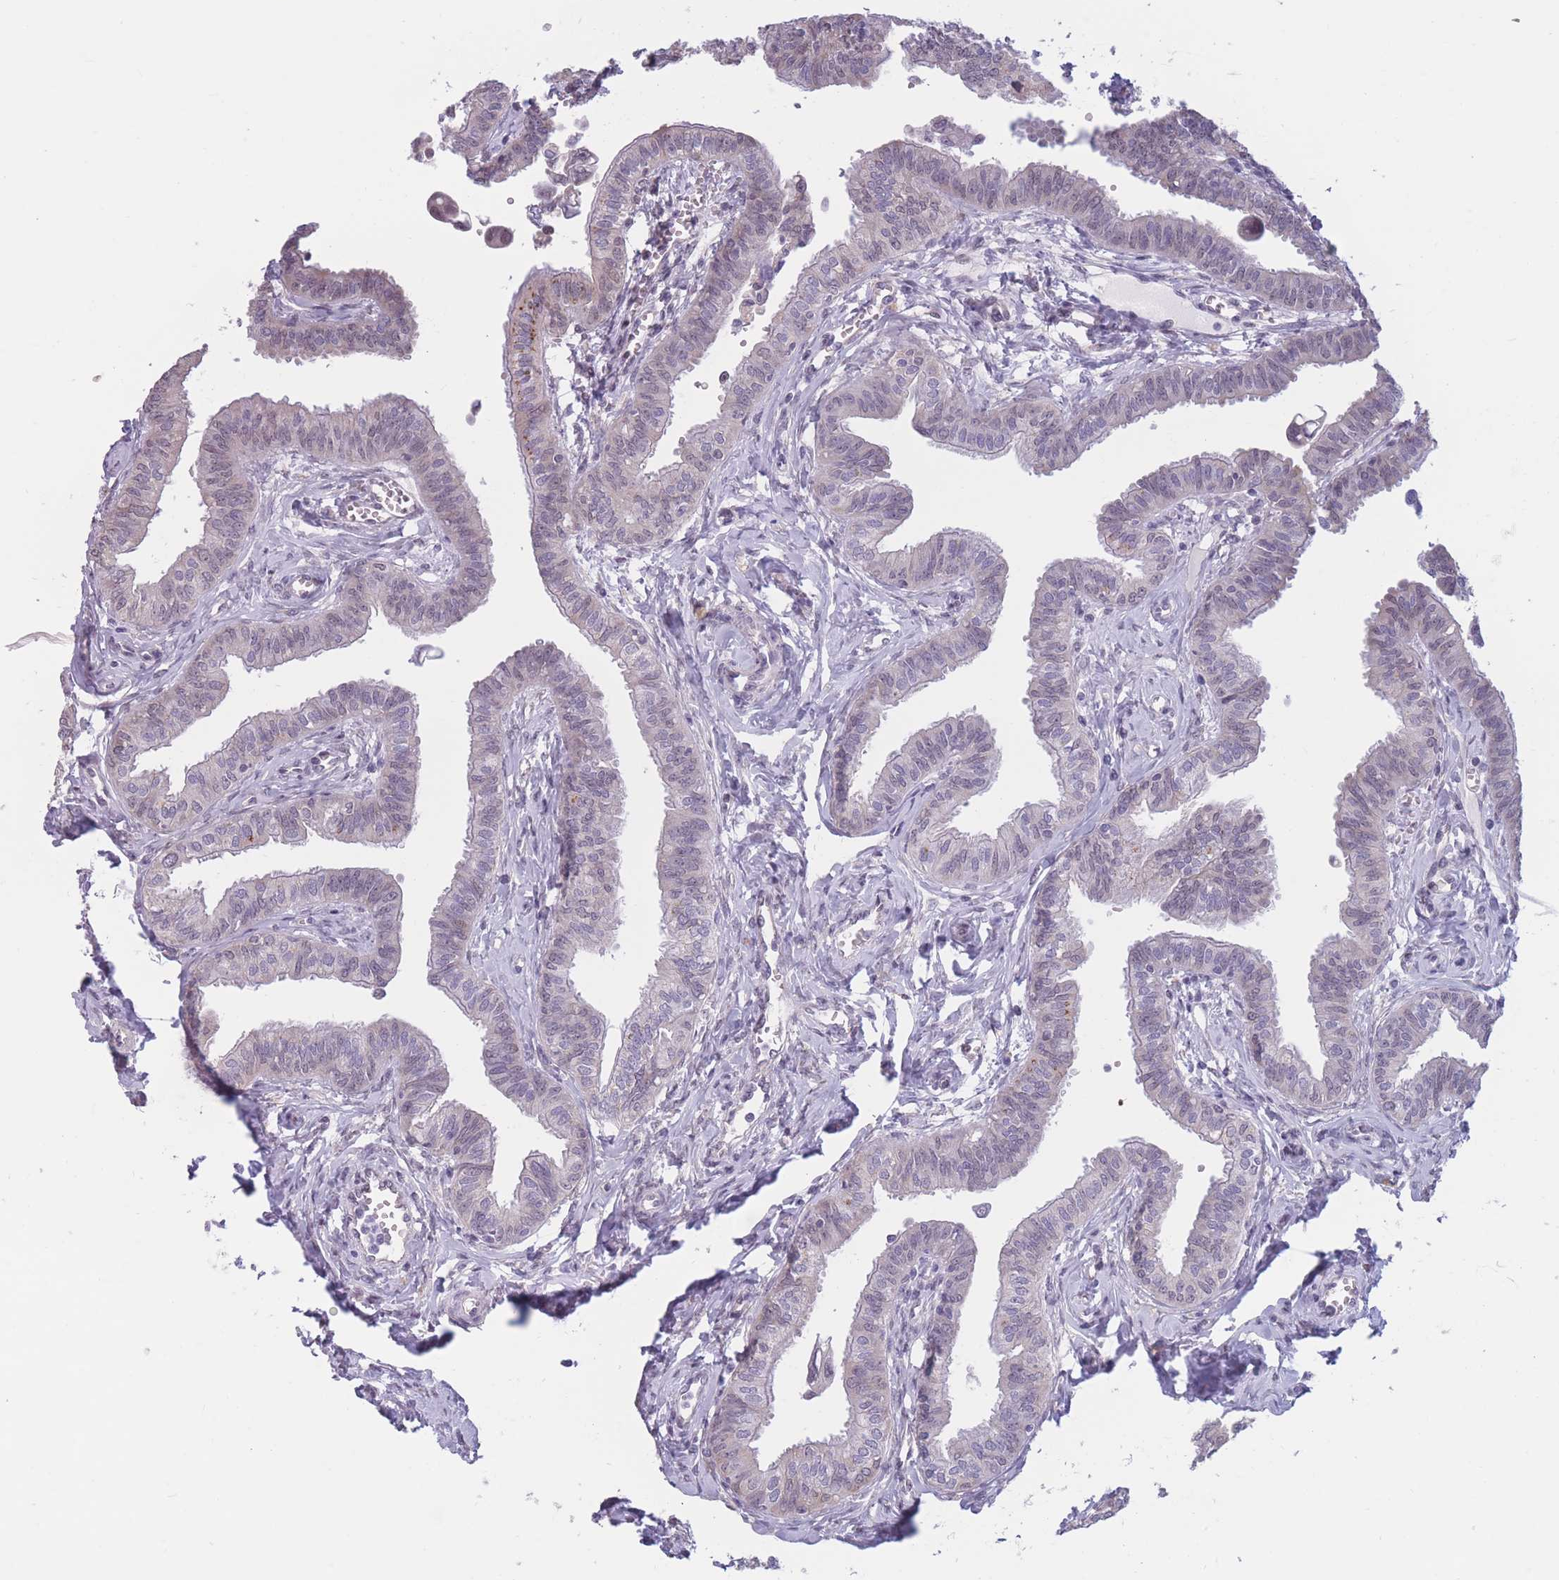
{"staining": {"intensity": "negative", "quantity": "none", "location": "none"}, "tissue": "fallopian tube", "cell_type": "Glandular cells", "image_type": "normal", "snomed": [{"axis": "morphology", "description": "Normal tissue, NOS"}, {"axis": "morphology", "description": "Carcinoma, NOS"}, {"axis": "topography", "description": "Fallopian tube"}, {"axis": "topography", "description": "Ovary"}], "caption": "Immunohistochemistry photomicrograph of normal fallopian tube stained for a protein (brown), which displays no staining in glandular cells. The staining is performed using DAB (3,3'-diaminobenzidine) brown chromogen with nuclei counter-stained in using hematoxylin.", "gene": "COL27A1", "patient": {"sex": "female", "age": 59}}